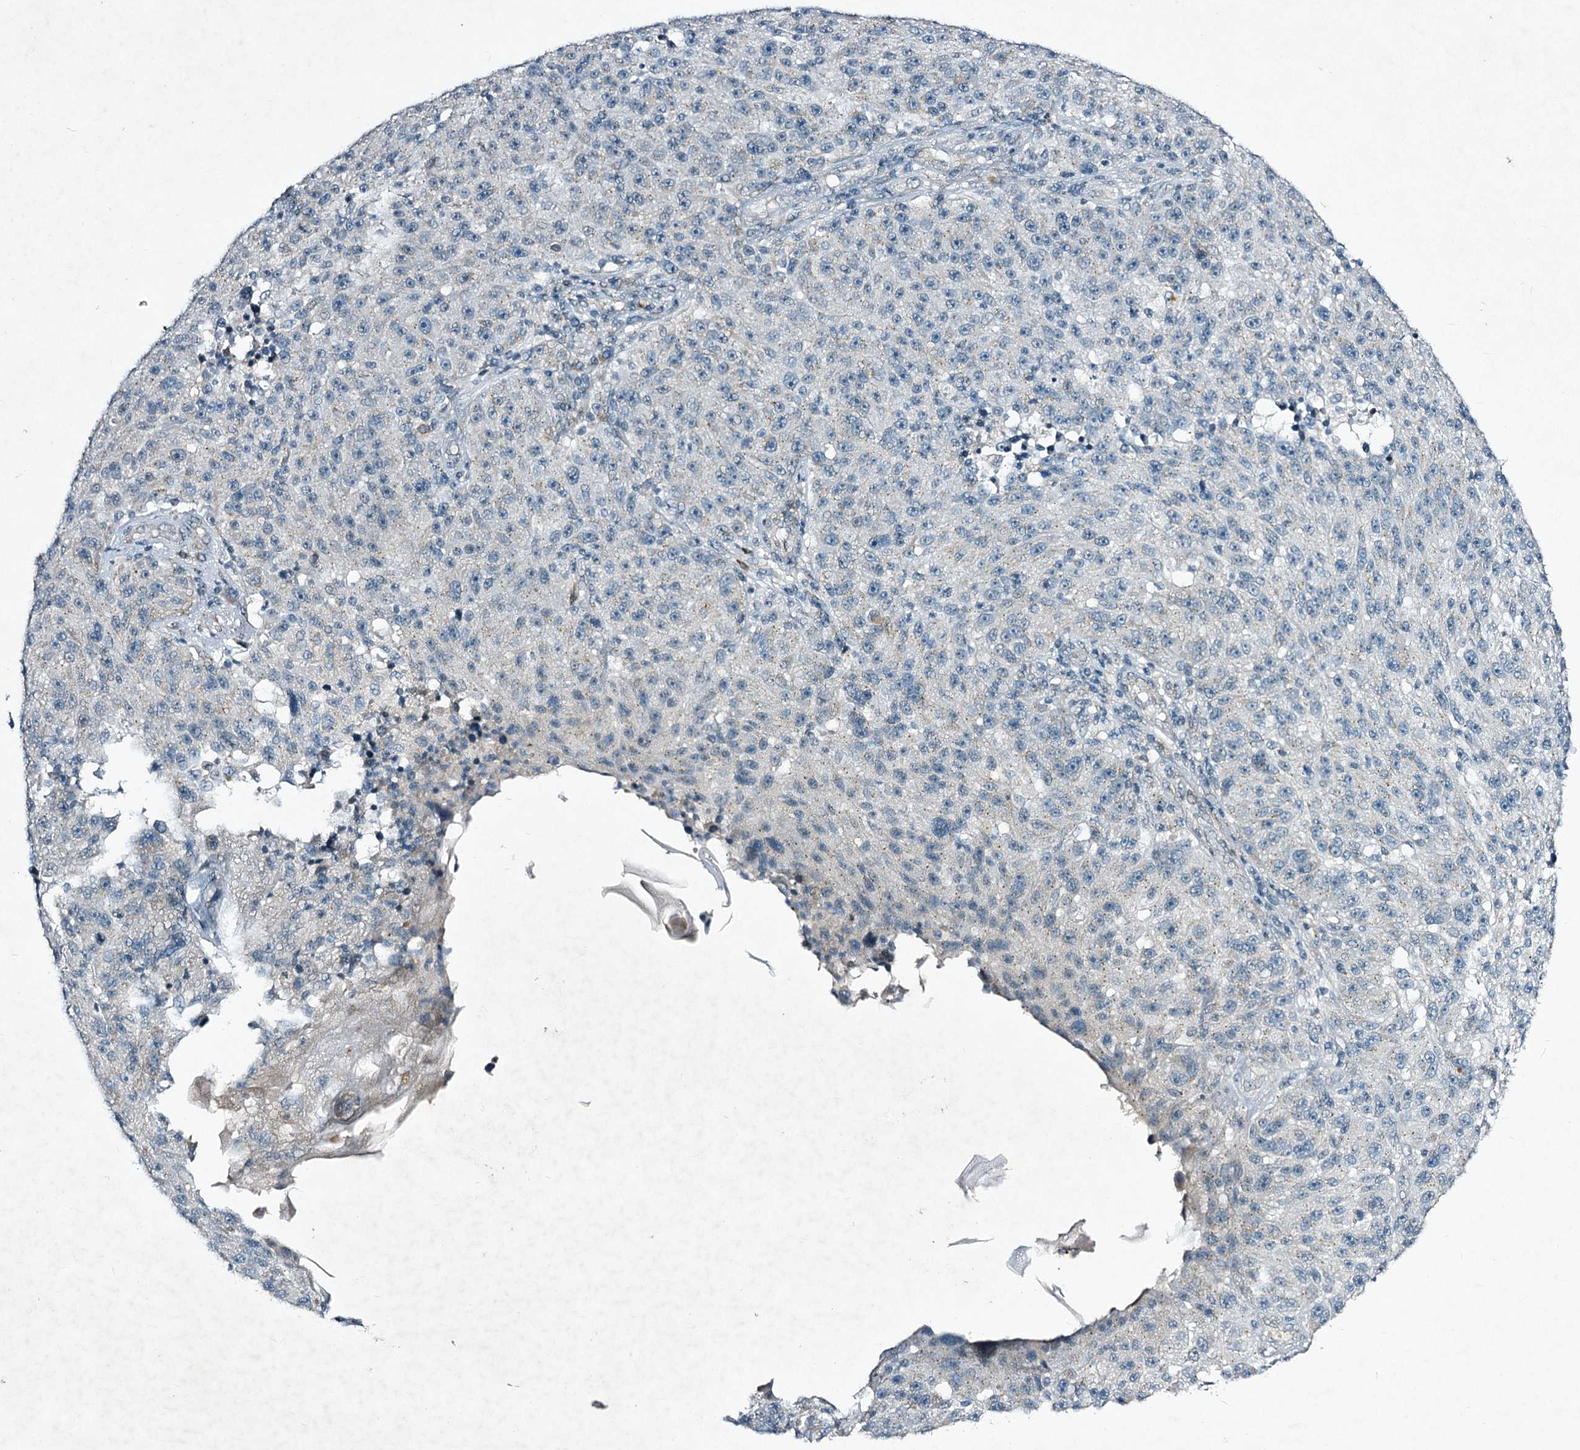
{"staining": {"intensity": "negative", "quantity": "none", "location": "none"}, "tissue": "melanoma", "cell_type": "Tumor cells", "image_type": "cancer", "snomed": [{"axis": "morphology", "description": "Malignant melanoma, NOS"}, {"axis": "topography", "description": "Skin"}], "caption": "This is an IHC histopathology image of human melanoma. There is no positivity in tumor cells.", "gene": "STAP1", "patient": {"sex": "male", "age": 53}}